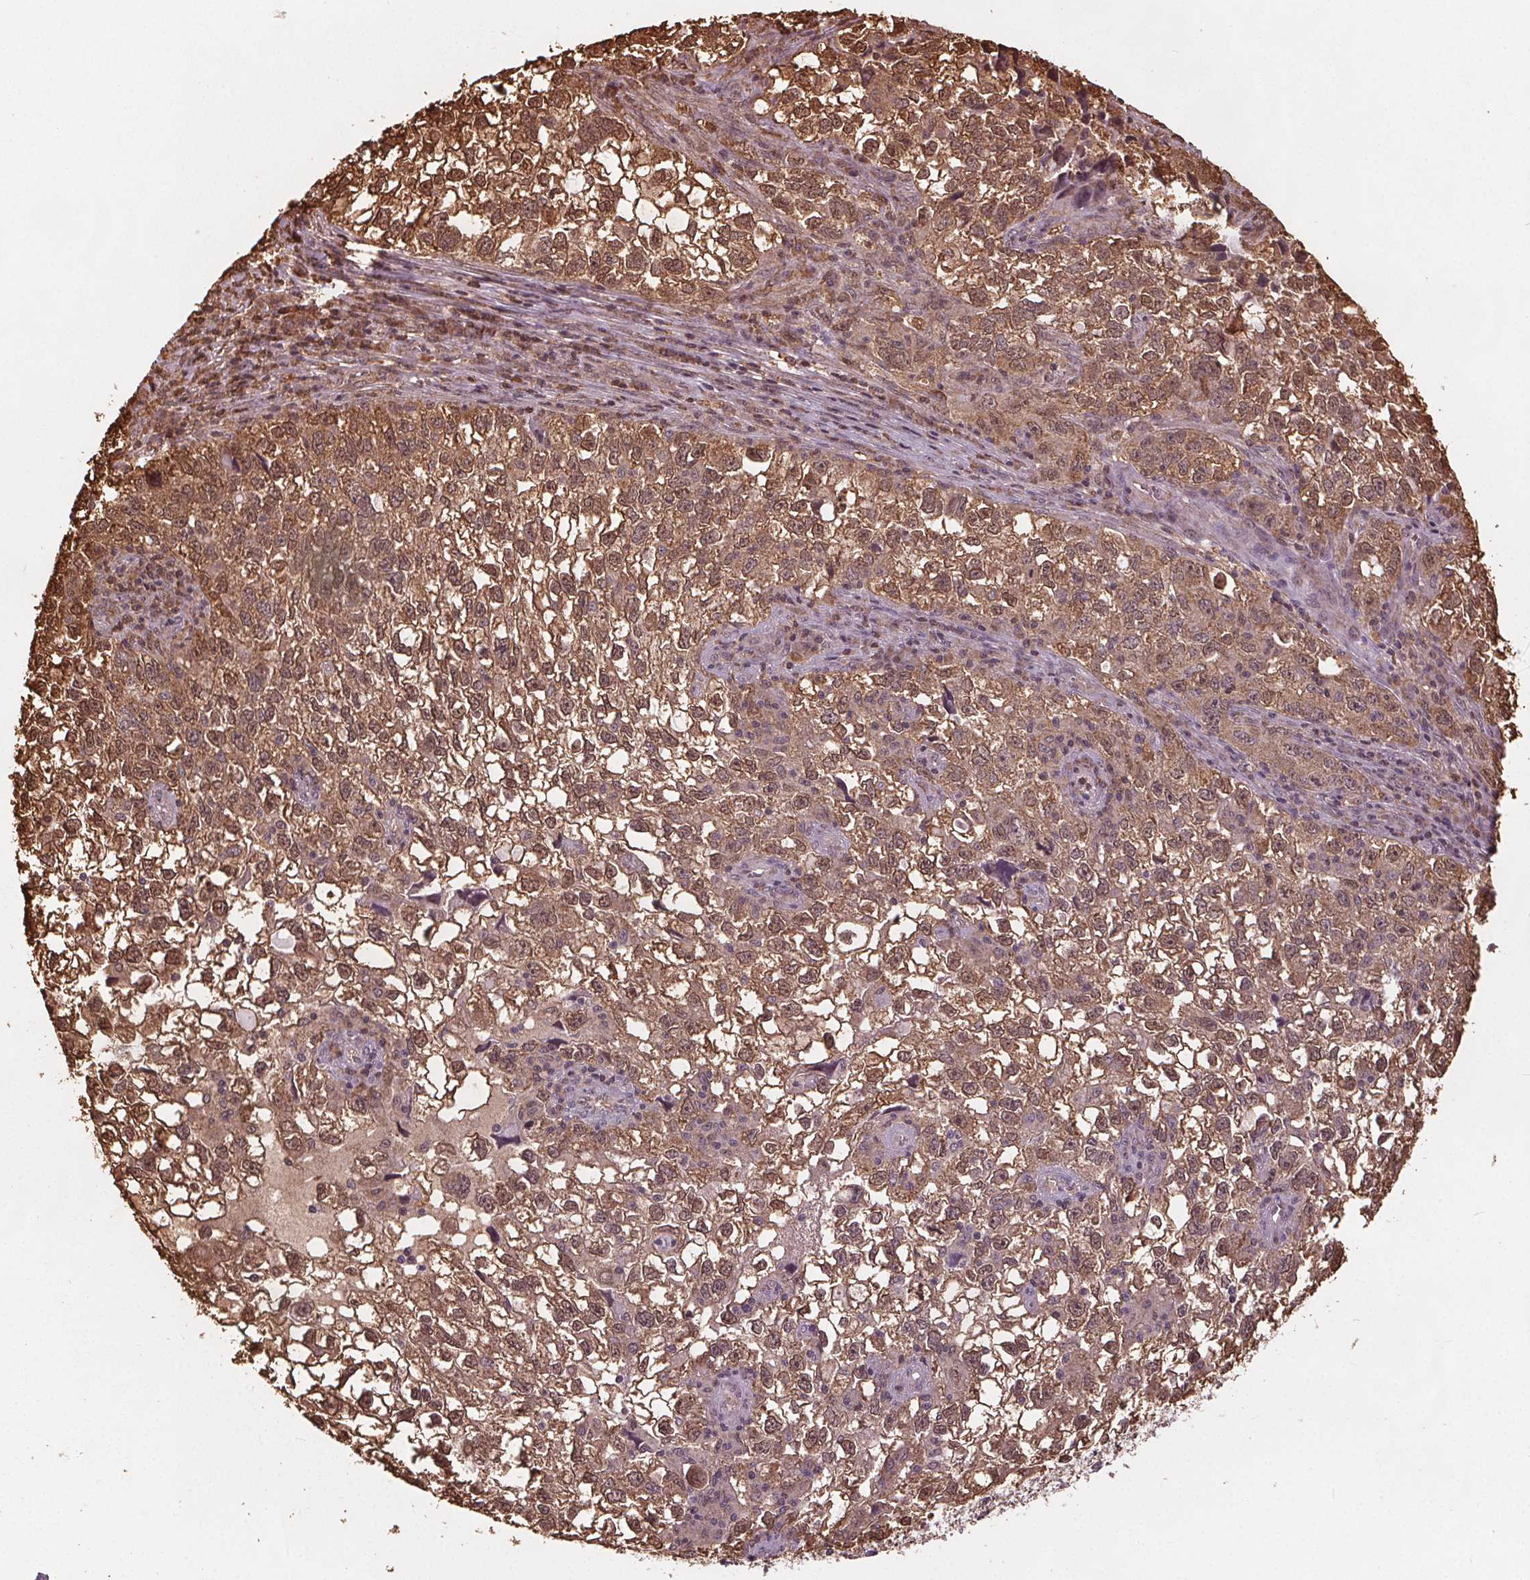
{"staining": {"intensity": "moderate", "quantity": ">75%", "location": "cytoplasmic/membranous,nuclear"}, "tissue": "cervical cancer", "cell_type": "Tumor cells", "image_type": "cancer", "snomed": [{"axis": "morphology", "description": "Squamous cell carcinoma, NOS"}, {"axis": "topography", "description": "Cervix"}], "caption": "Approximately >75% of tumor cells in human squamous cell carcinoma (cervical) show moderate cytoplasmic/membranous and nuclear protein staining as visualized by brown immunohistochemical staining.", "gene": "ENO1", "patient": {"sex": "female", "age": 55}}